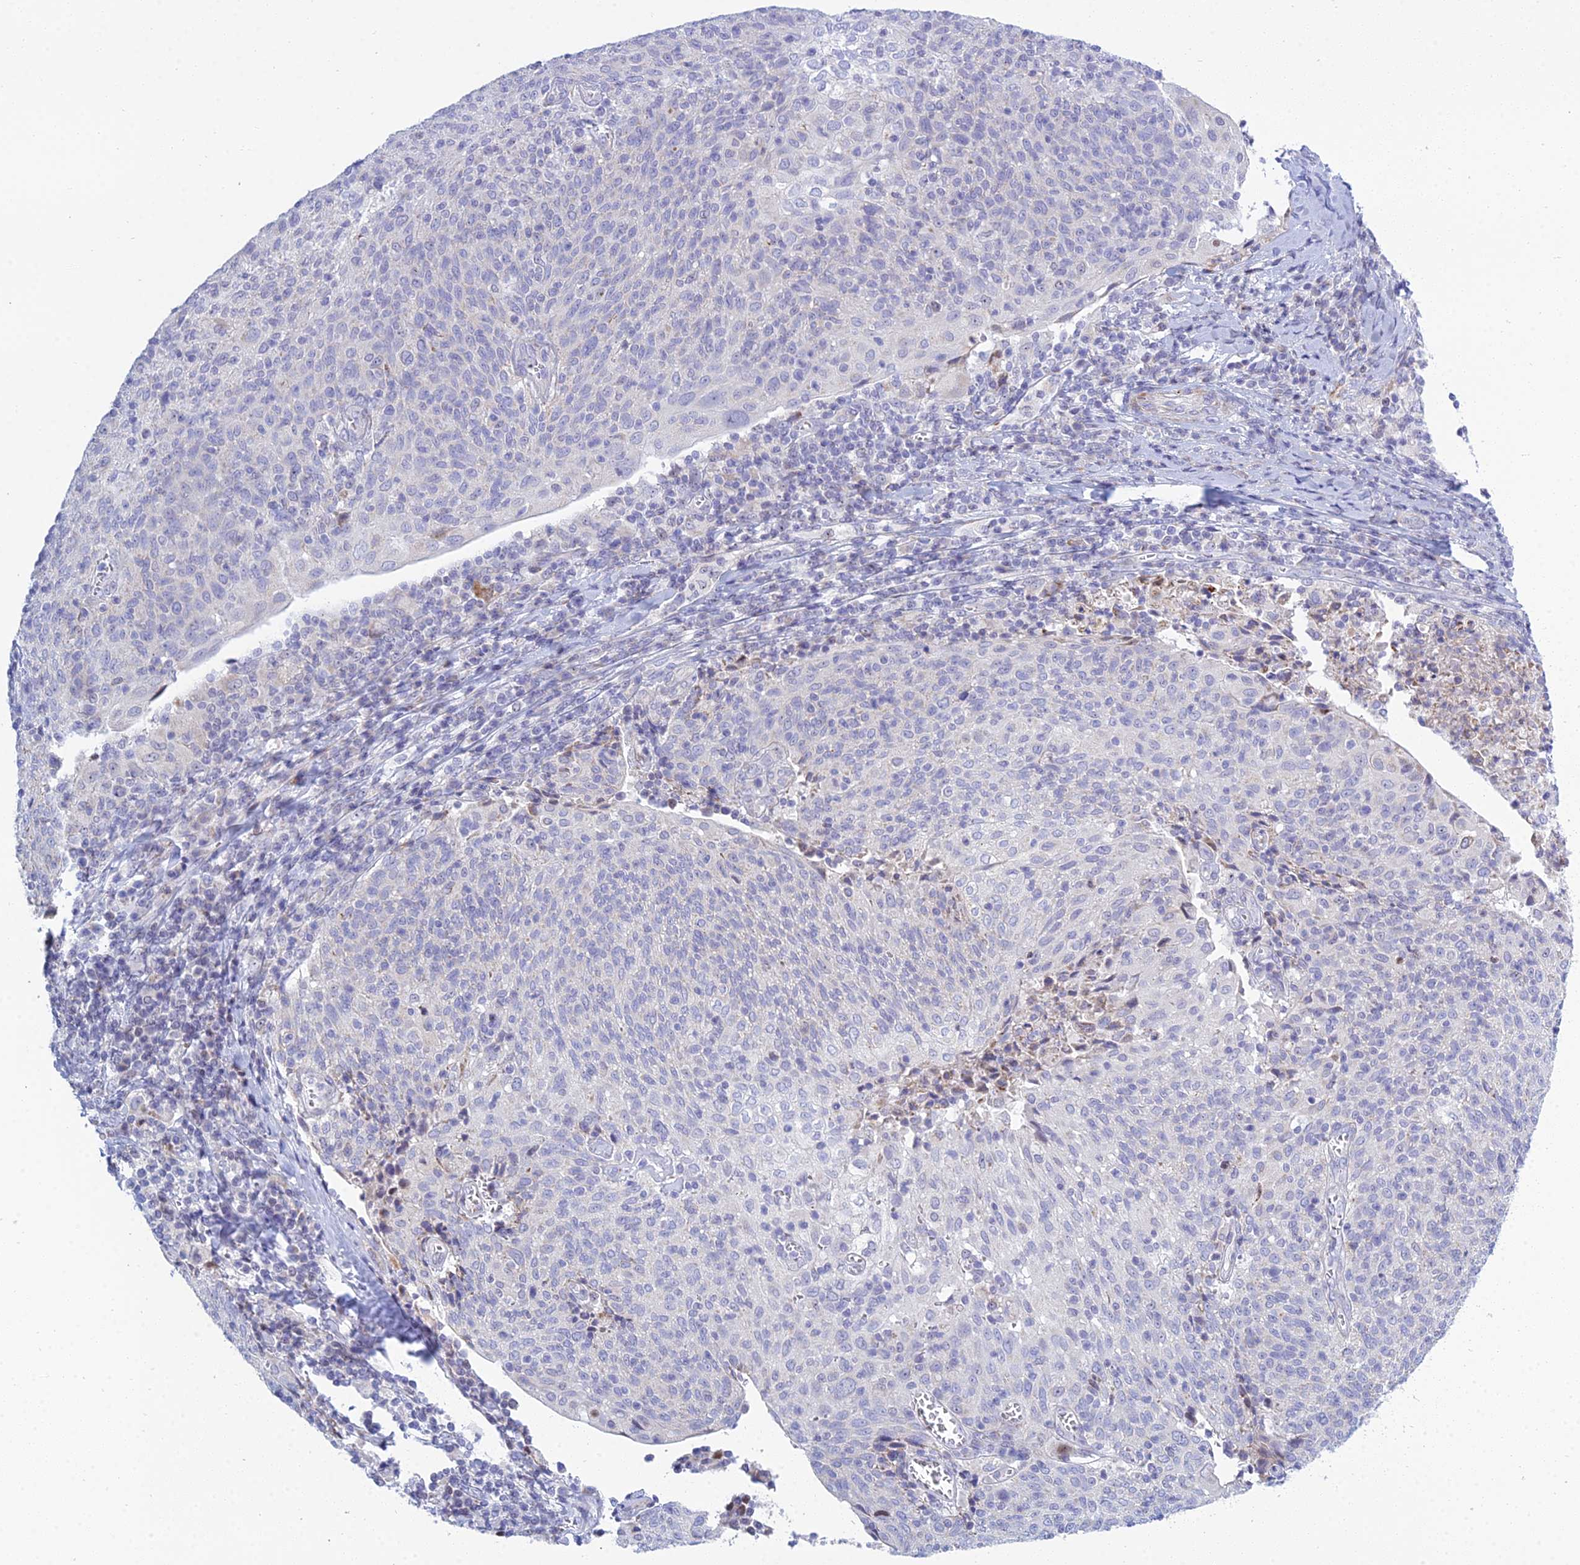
{"staining": {"intensity": "negative", "quantity": "none", "location": "none"}, "tissue": "cervical cancer", "cell_type": "Tumor cells", "image_type": "cancer", "snomed": [{"axis": "morphology", "description": "Squamous cell carcinoma, NOS"}, {"axis": "topography", "description": "Cervix"}], "caption": "DAB immunohistochemical staining of cervical cancer (squamous cell carcinoma) displays no significant expression in tumor cells.", "gene": "PRR13", "patient": {"sex": "female", "age": 52}}